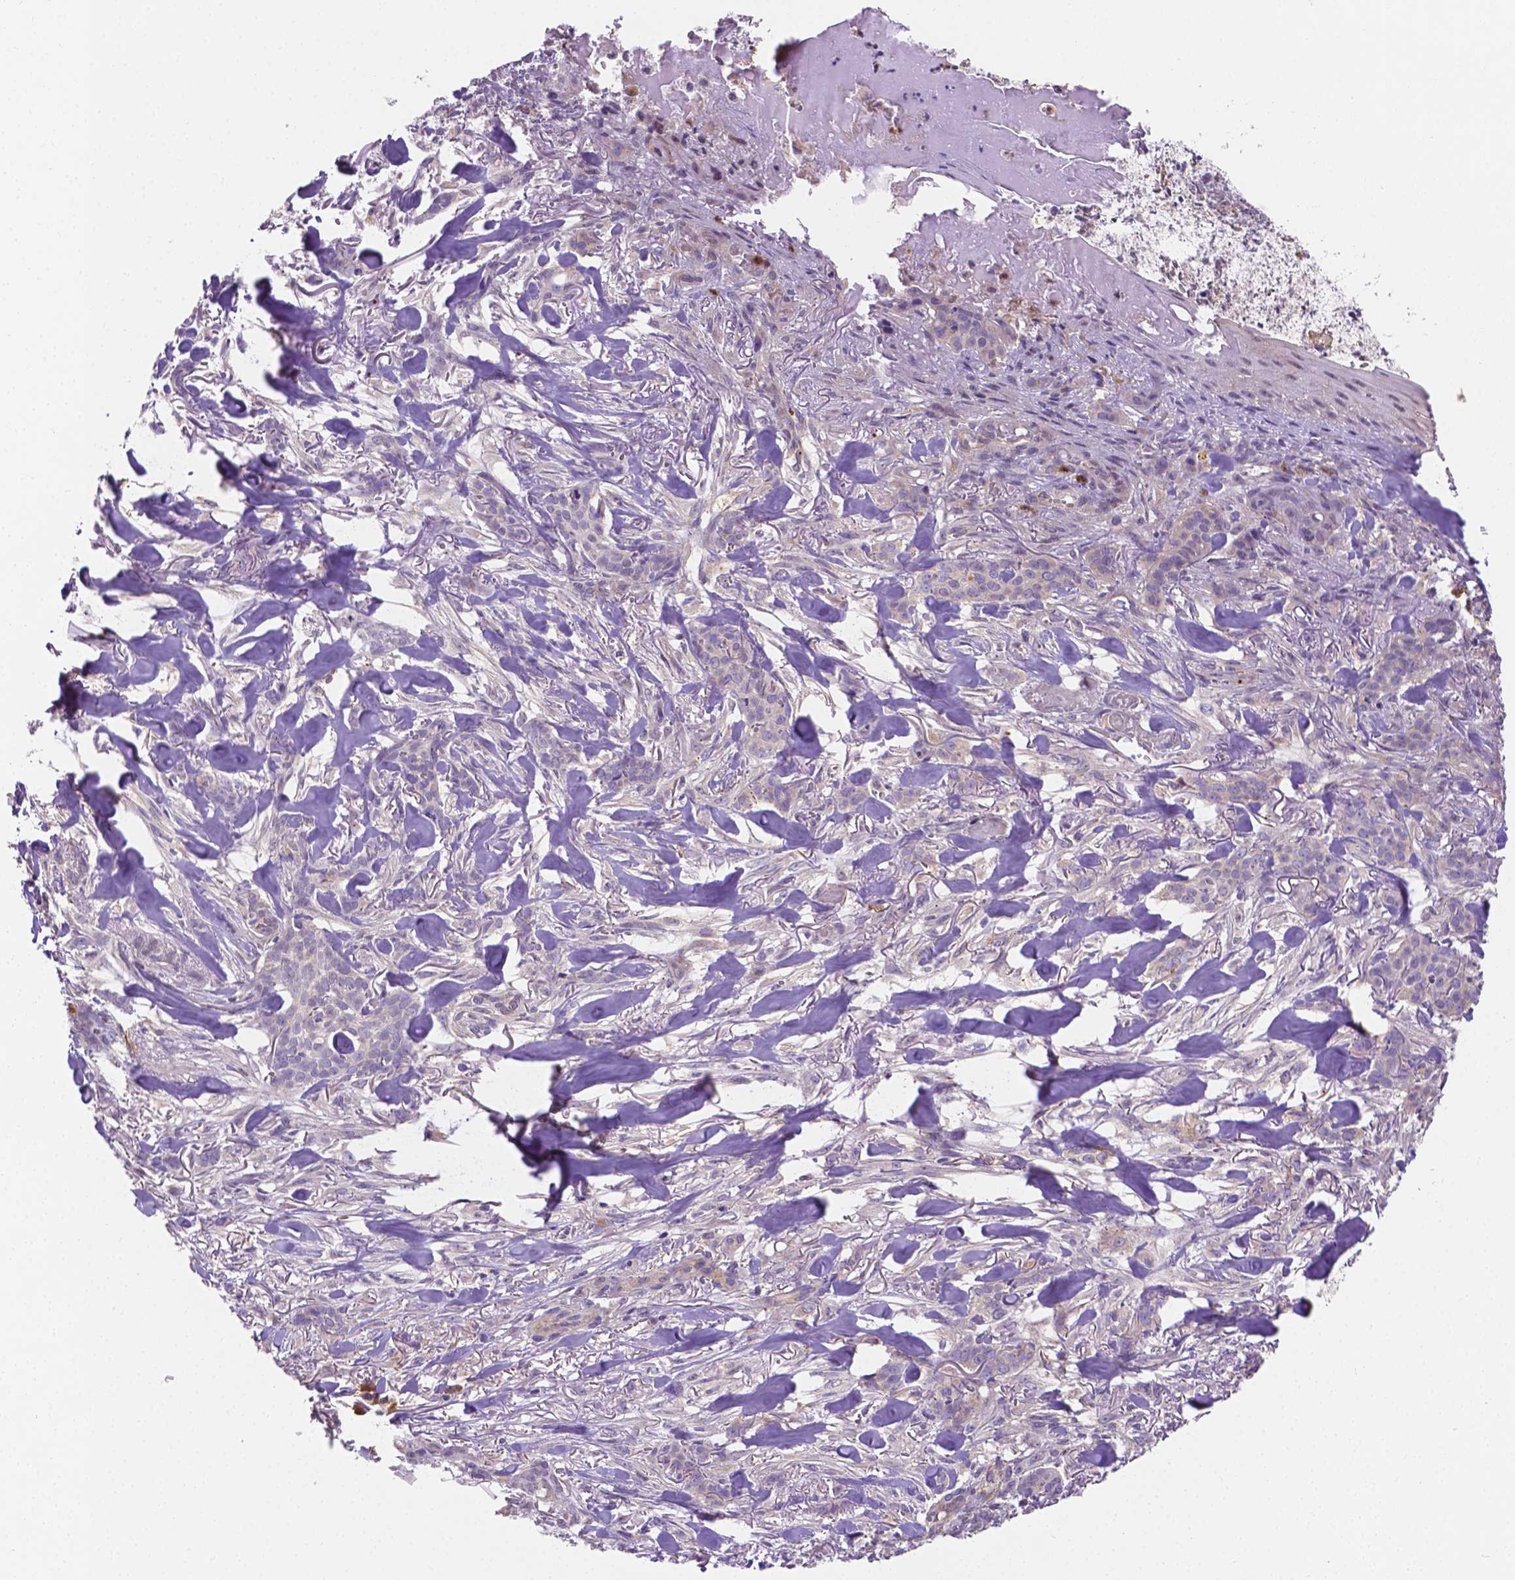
{"staining": {"intensity": "negative", "quantity": "none", "location": "none"}, "tissue": "skin cancer", "cell_type": "Tumor cells", "image_type": "cancer", "snomed": [{"axis": "morphology", "description": "Basal cell carcinoma"}, {"axis": "topography", "description": "Skin"}], "caption": "Immunohistochemistry (IHC) photomicrograph of human skin cancer stained for a protein (brown), which demonstrates no positivity in tumor cells.", "gene": "ZNRD2", "patient": {"sex": "female", "age": 61}}